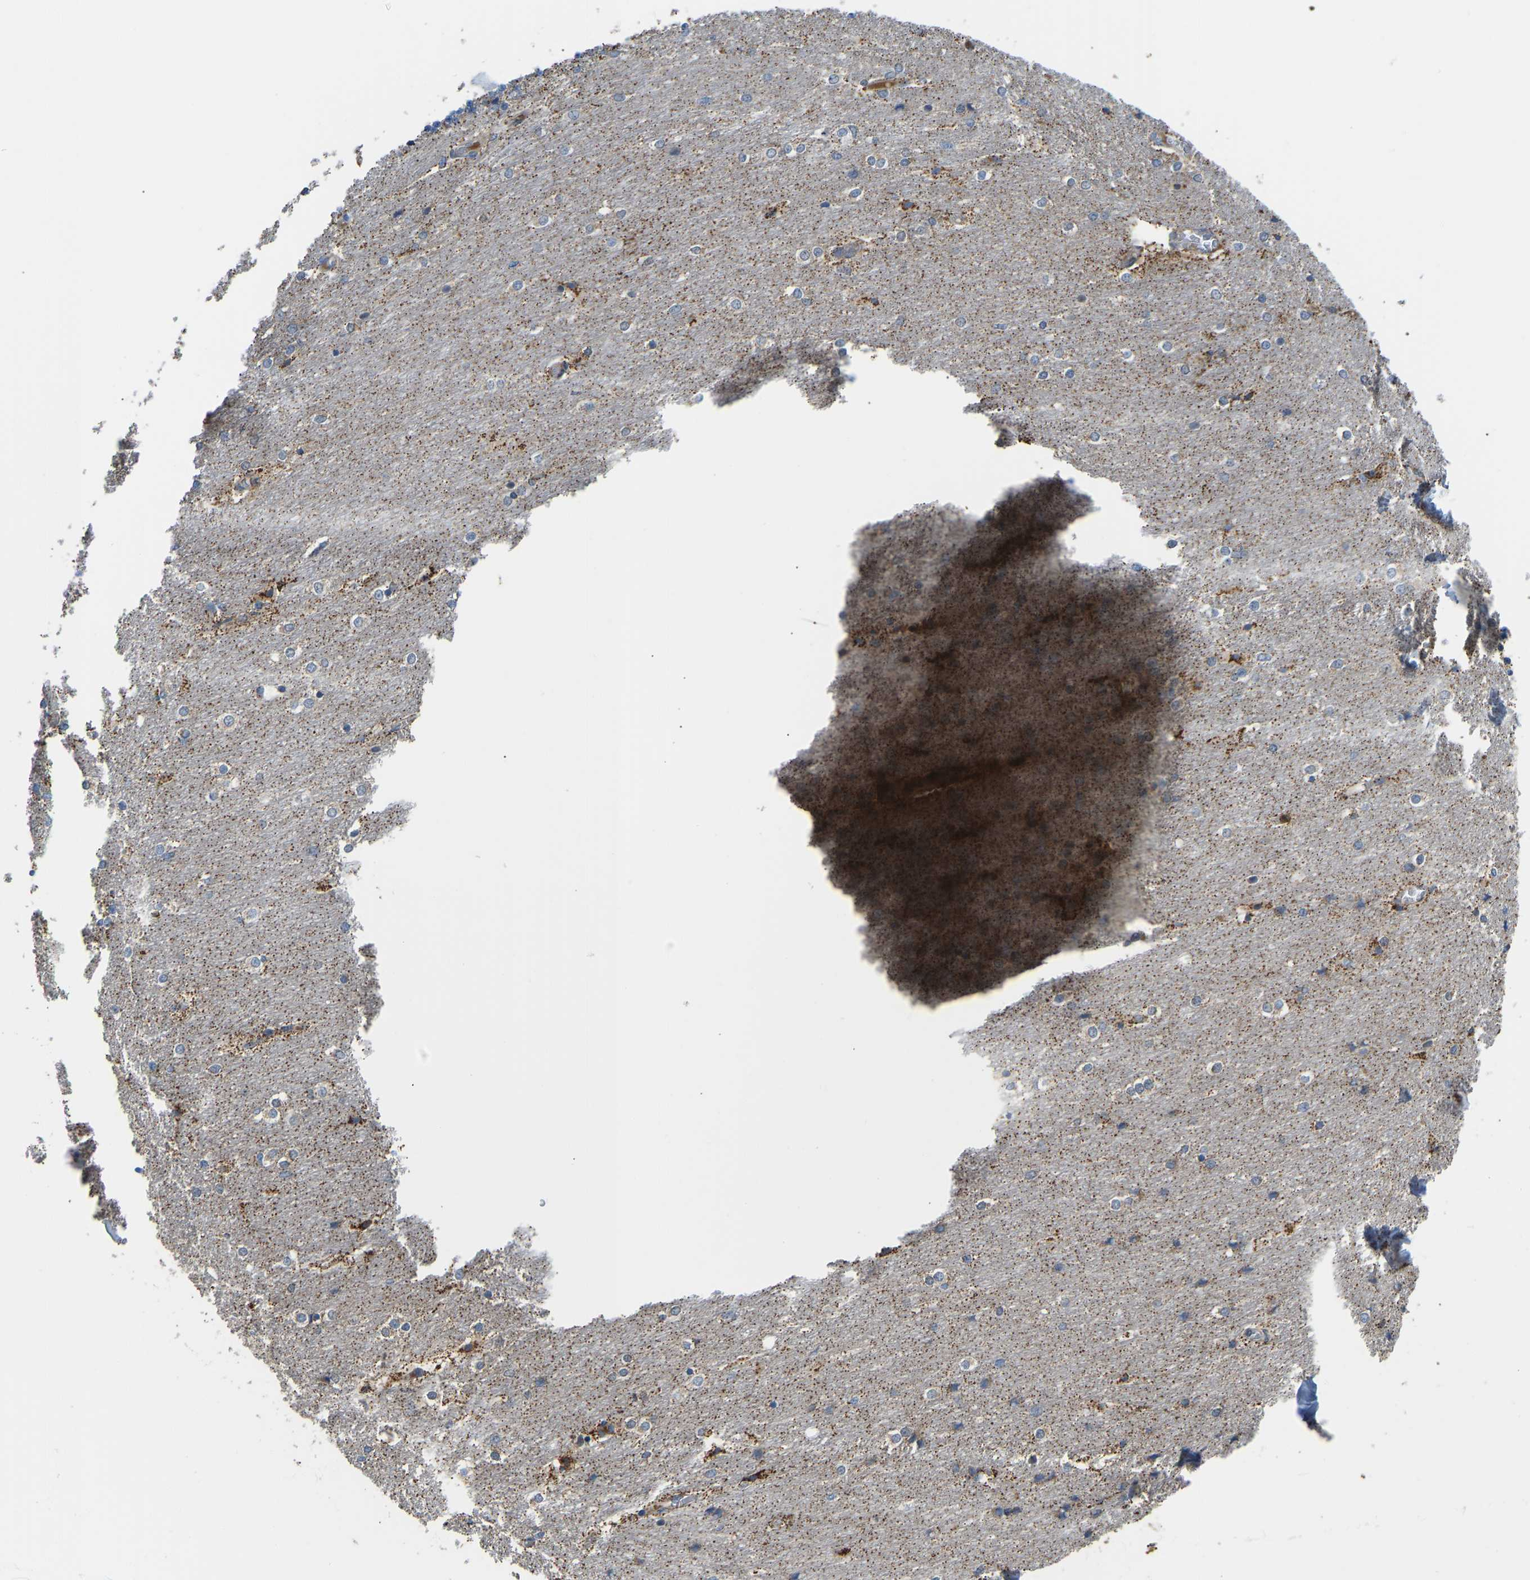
{"staining": {"intensity": "moderate", "quantity": ">75%", "location": "cytoplasmic/membranous"}, "tissue": "cerebellum", "cell_type": "Cells in granular layer", "image_type": "normal", "snomed": [{"axis": "morphology", "description": "Normal tissue, NOS"}, {"axis": "topography", "description": "Cerebellum"}], "caption": "Human cerebellum stained with a protein marker shows moderate staining in cells in granular layer.", "gene": "RBP1", "patient": {"sex": "female", "age": 54}}